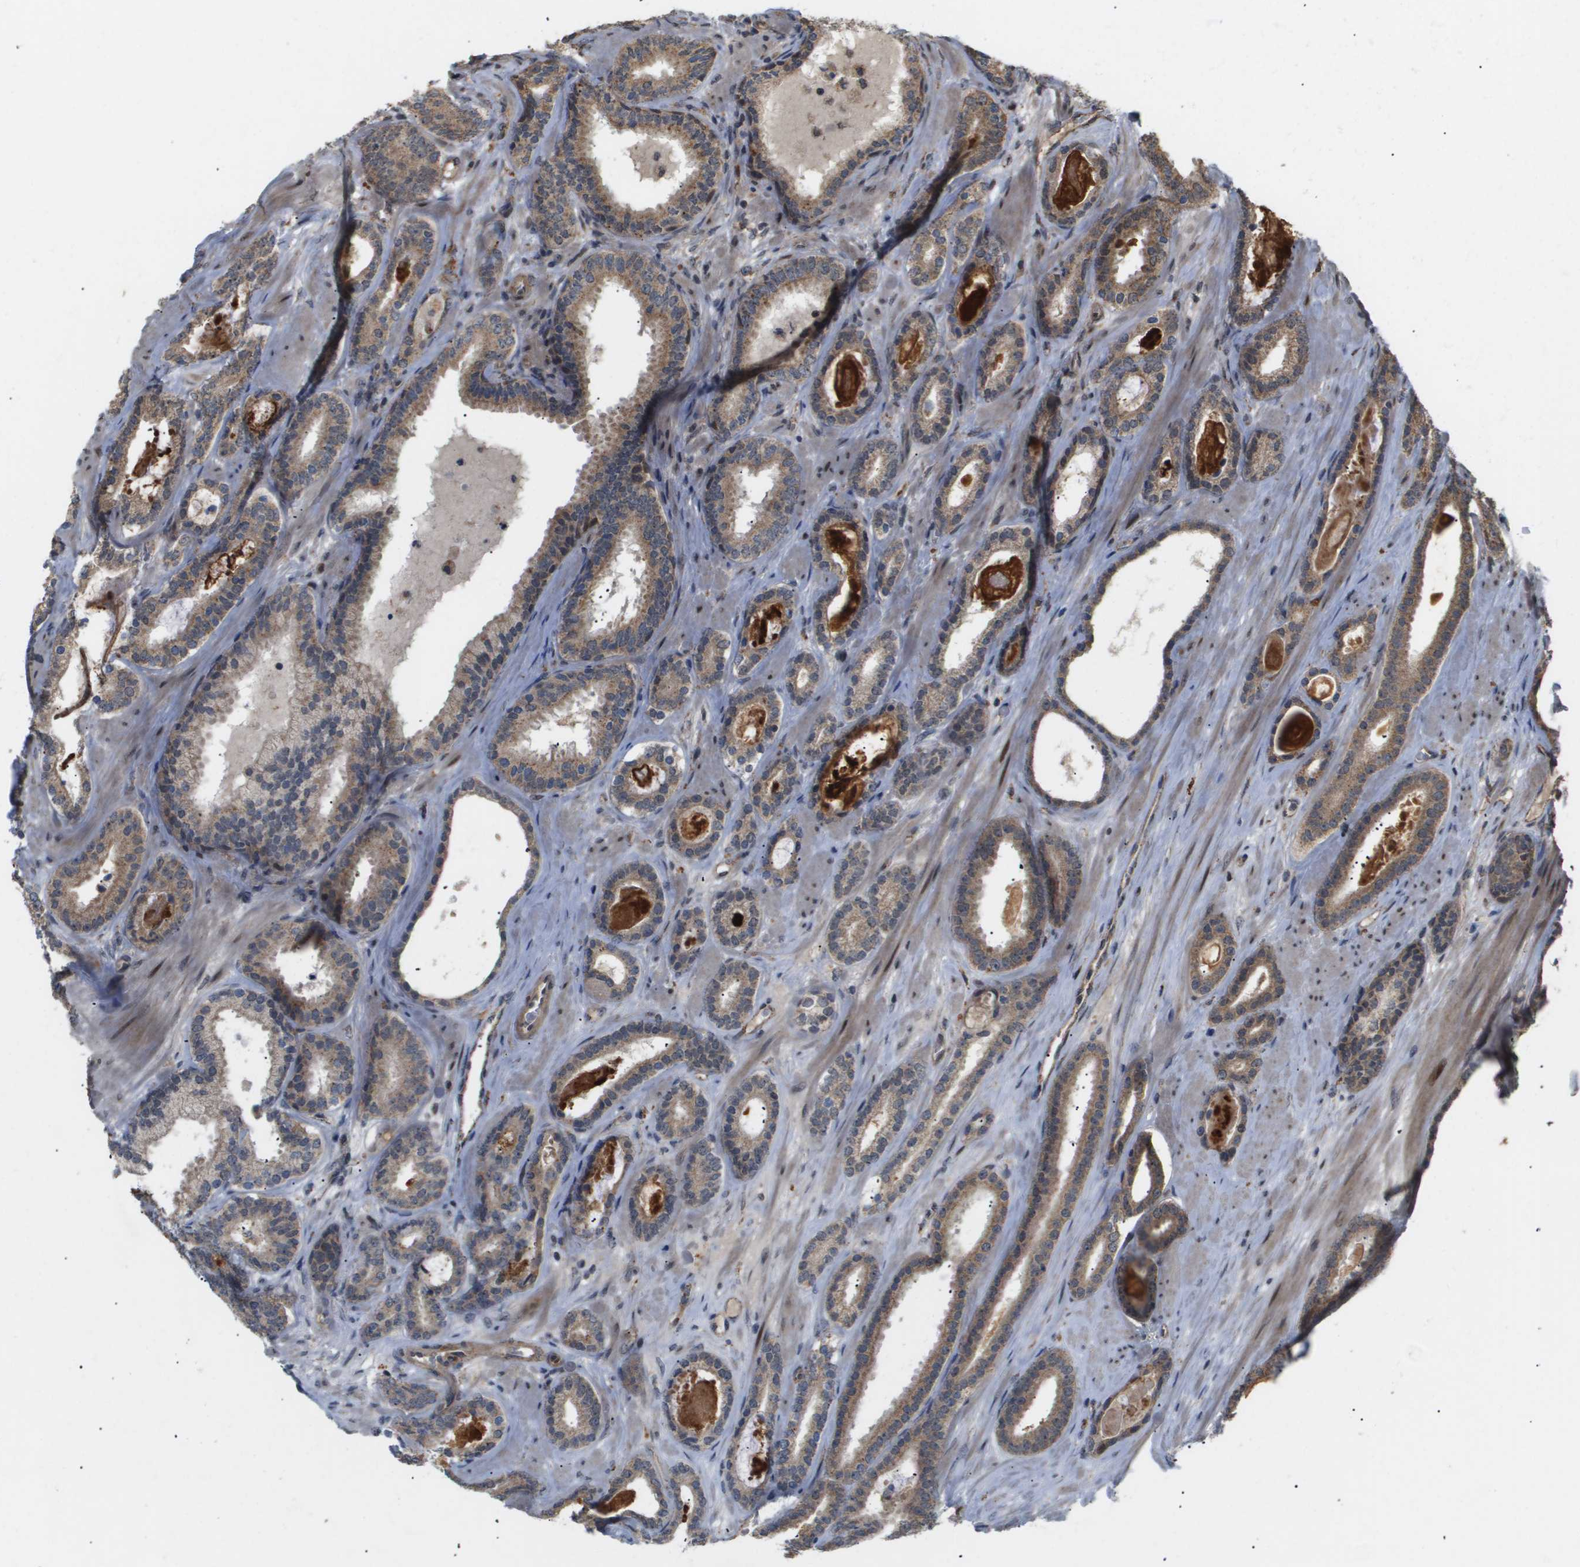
{"staining": {"intensity": "weak", "quantity": ">75%", "location": "cytoplasmic/membranous"}, "tissue": "prostate cancer", "cell_type": "Tumor cells", "image_type": "cancer", "snomed": [{"axis": "morphology", "description": "Adenocarcinoma, High grade"}, {"axis": "topography", "description": "Prostate"}], "caption": "A brown stain labels weak cytoplasmic/membranous expression of a protein in prostate high-grade adenocarcinoma tumor cells.", "gene": "PDGFB", "patient": {"sex": "male", "age": 60}}